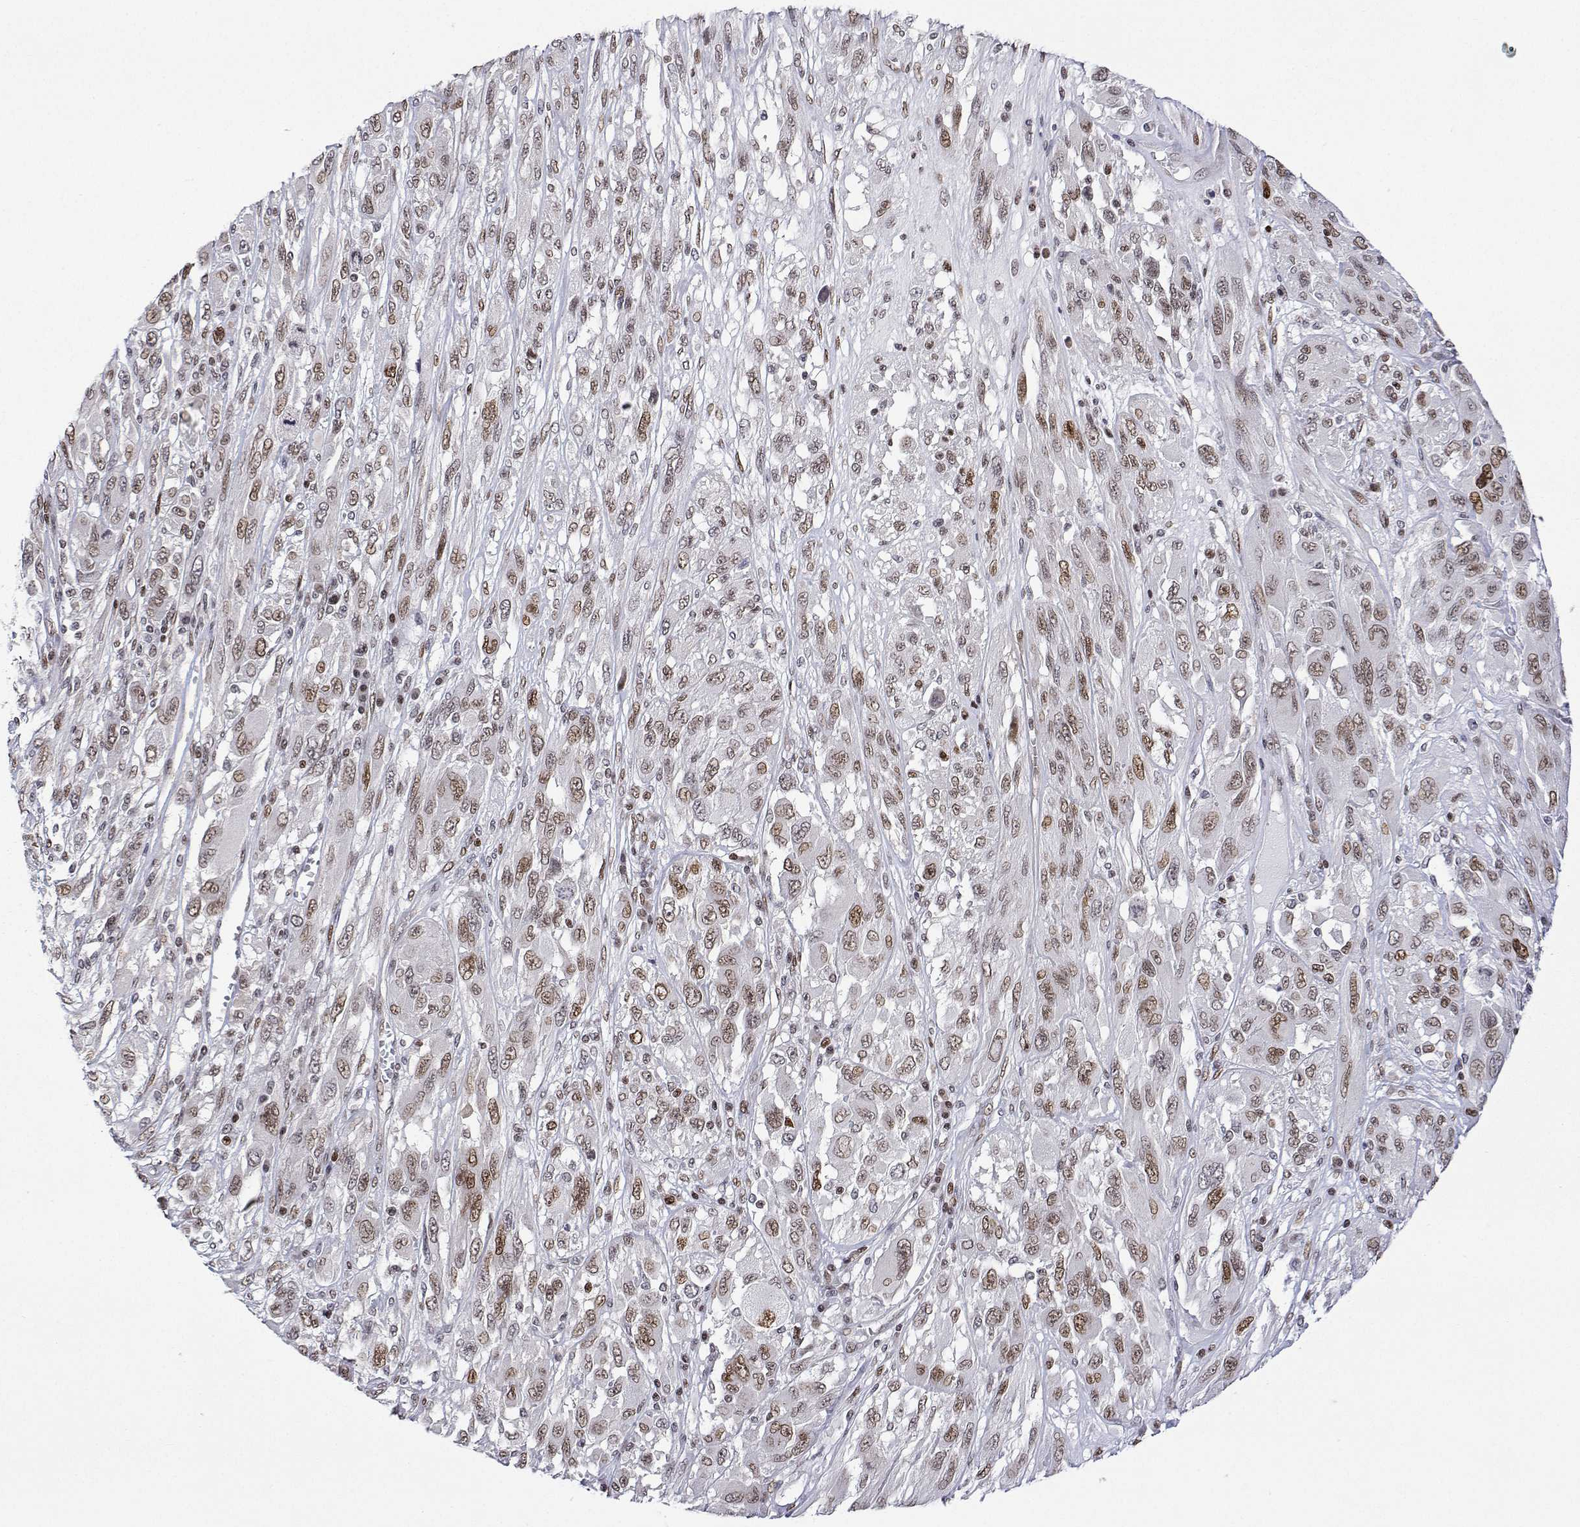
{"staining": {"intensity": "moderate", "quantity": ">75%", "location": "nuclear"}, "tissue": "melanoma", "cell_type": "Tumor cells", "image_type": "cancer", "snomed": [{"axis": "morphology", "description": "Malignant melanoma, NOS"}, {"axis": "topography", "description": "Skin"}], "caption": "Immunohistochemistry (IHC) of malignant melanoma exhibits medium levels of moderate nuclear positivity in about >75% of tumor cells.", "gene": "XPC", "patient": {"sex": "female", "age": 91}}